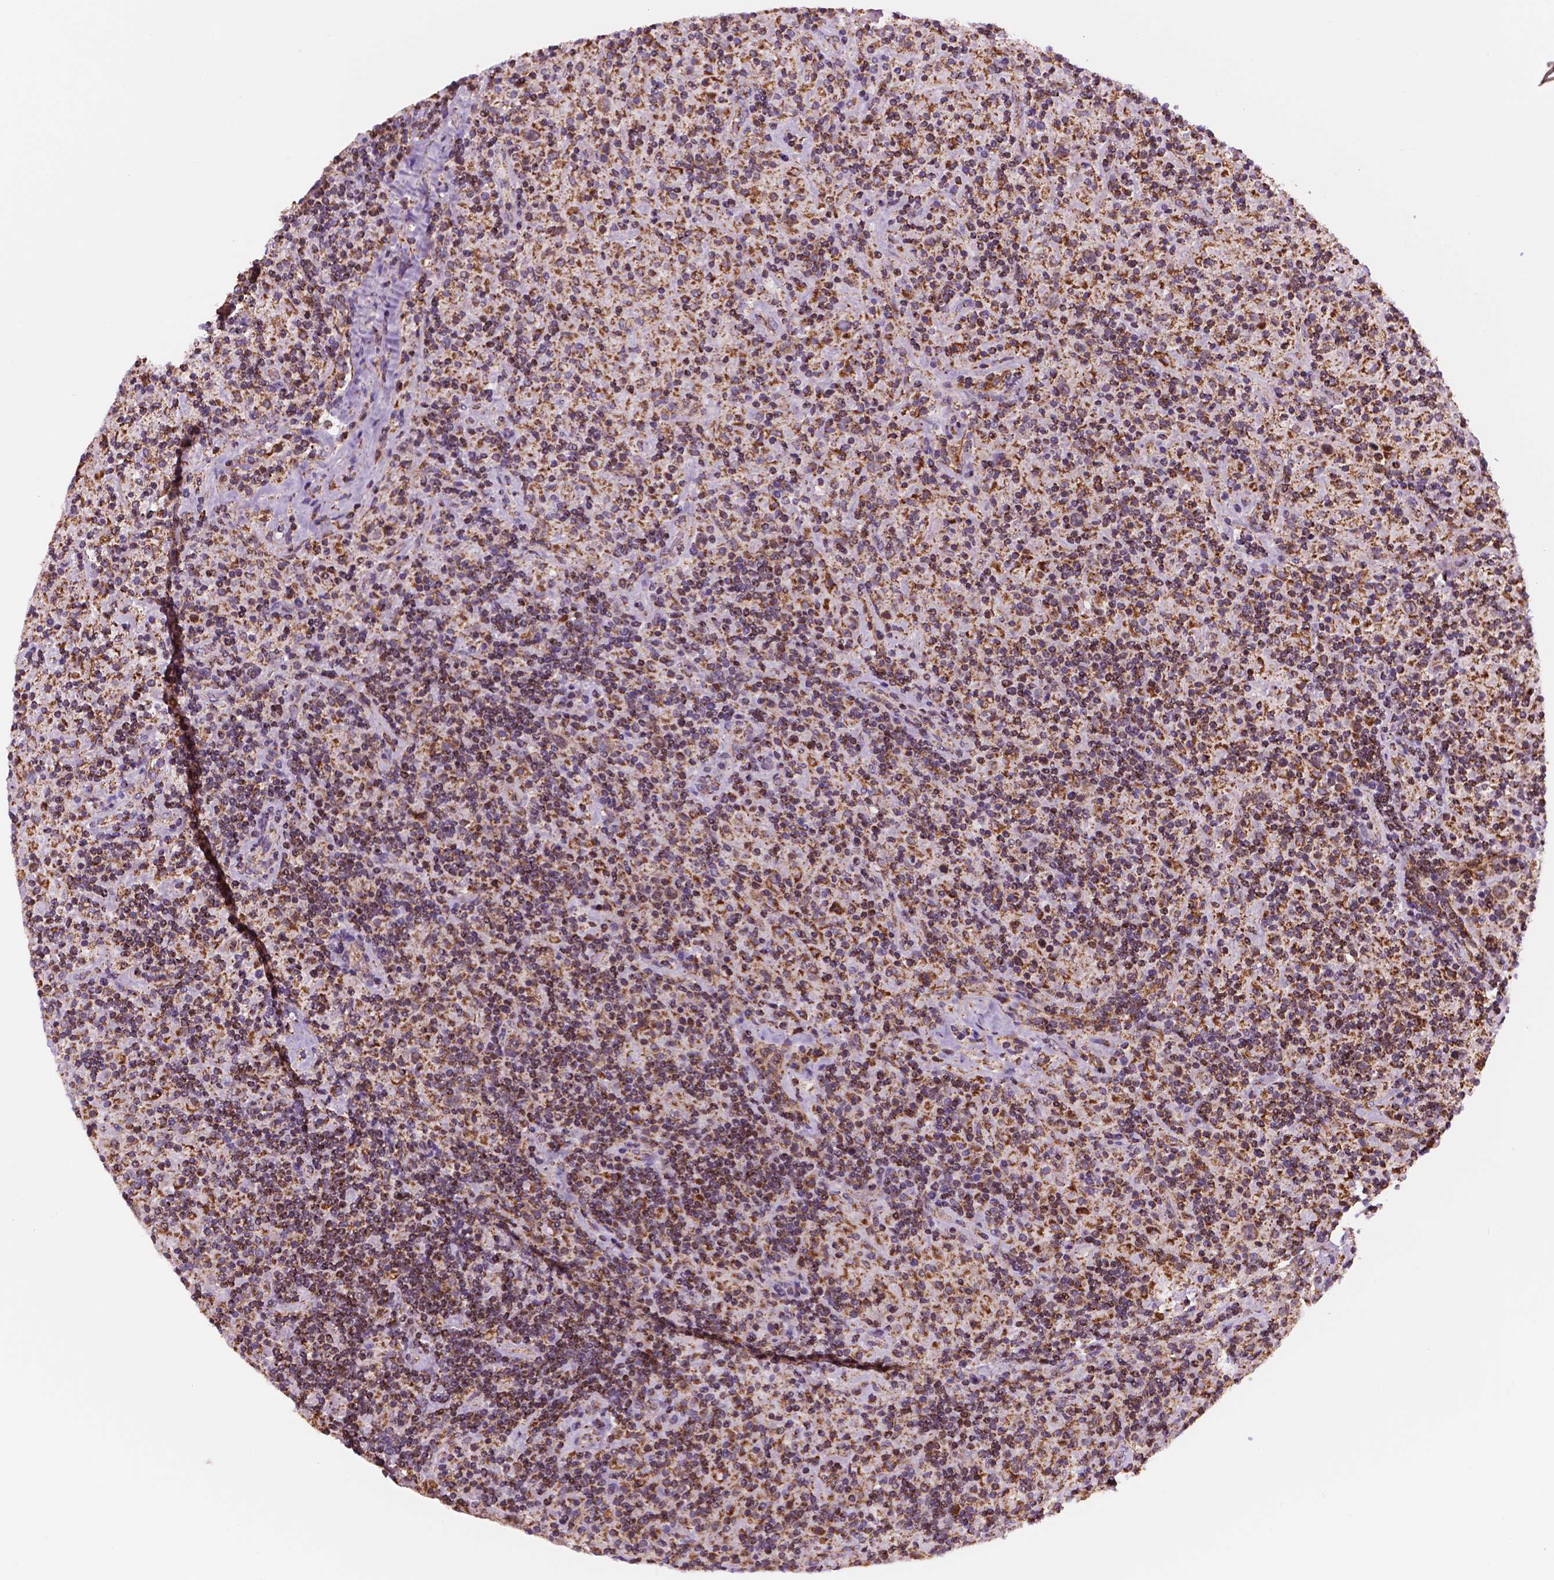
{"staining": {"intensity": "moderate", "quantity": ">75%", "location": "cytoplasmic/membranous"}, "tissue": "lymphoma", "cell_type": "Tumor cells", "image_type": "cancer", "snomed": [{"axis": "morphology", "description": "Hodgkin's disease, NOS"}, {"axis": "topography", "description": "Lymph node"}], "caption": "Lymphoma stained for a protein shows moderate cytoplasmic/membranous positivity in tumor cells. (brown staining indicates protein expression, while blue staining denotes nuclei).", "gene": "GEMIN4", "patient": {"sex": "male", "age": 70}}